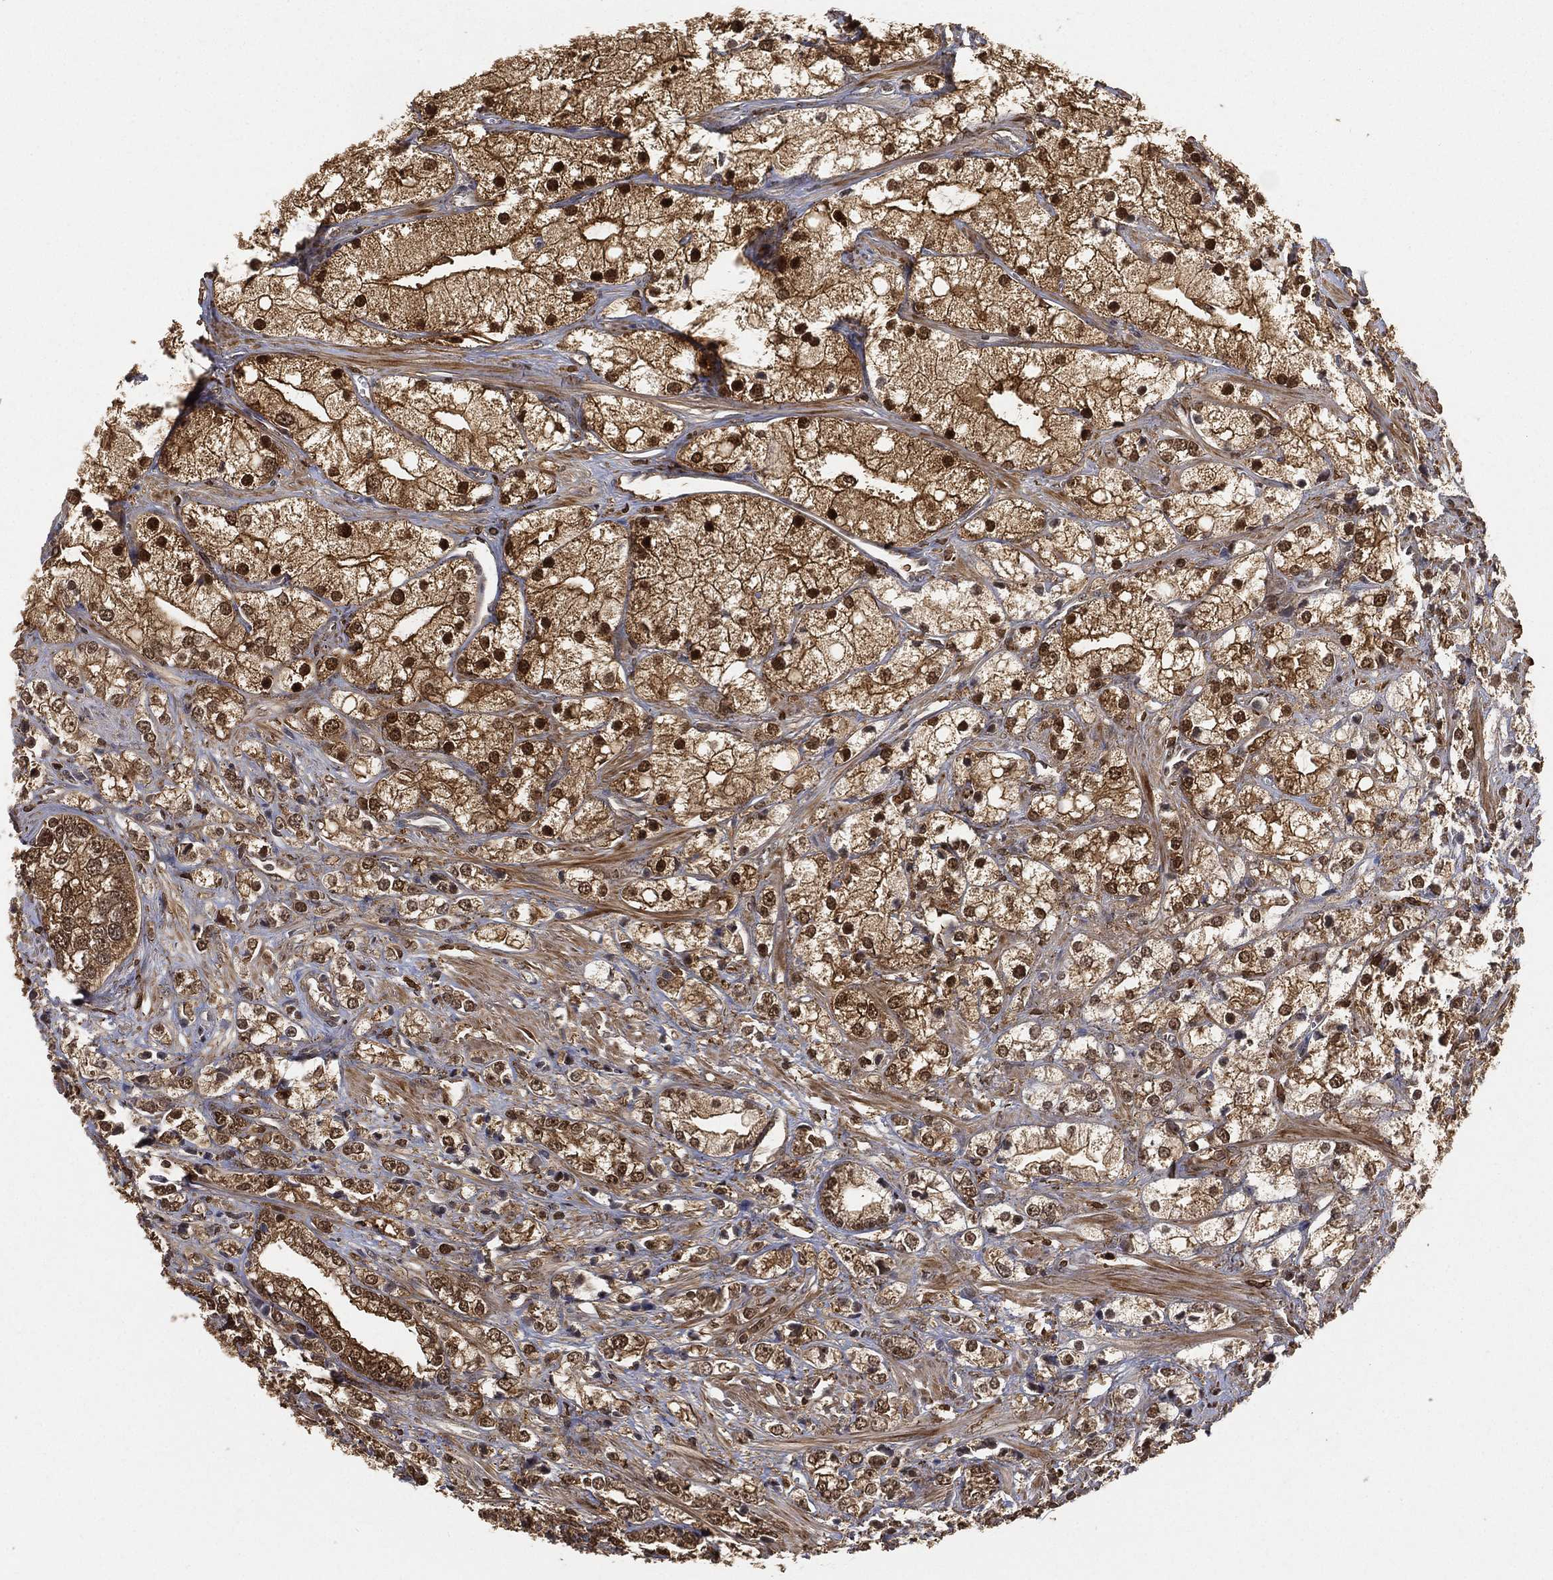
{"staining": {"intensity": "moderate", "quantity": ">75%", "location": "cytoplasmic/membranous,nuclear"}, "tissue": "prostate cancer", "cell_type": "Tumor cells", "image_type": "cancer", "snomed": [{"axis": "morphology", "description": "Adenocarcinoma, NOS"}, {"axis": "topography", "description": "Prostate and seminal vesicle, NOS"}, {"axis": "topography", "description": "Prostate"}], "caption": "High-magnification brightfield microscopy of adenocarcinoma (prostate) stained with DAB (brown) and counterstained with hematoxylin (blue). tumor cells exhibit moderate cytoplasmic/membranous and nuclear expression is appreciated in about>75% of cells. The staining was performed using DAB to visualize the protein expression in brown, while the nuclei were stained in blue with hematoxylin (Magnification: 20x).", "gene": "CRYL1", "patient": {"sex": "male", "age": 79}}